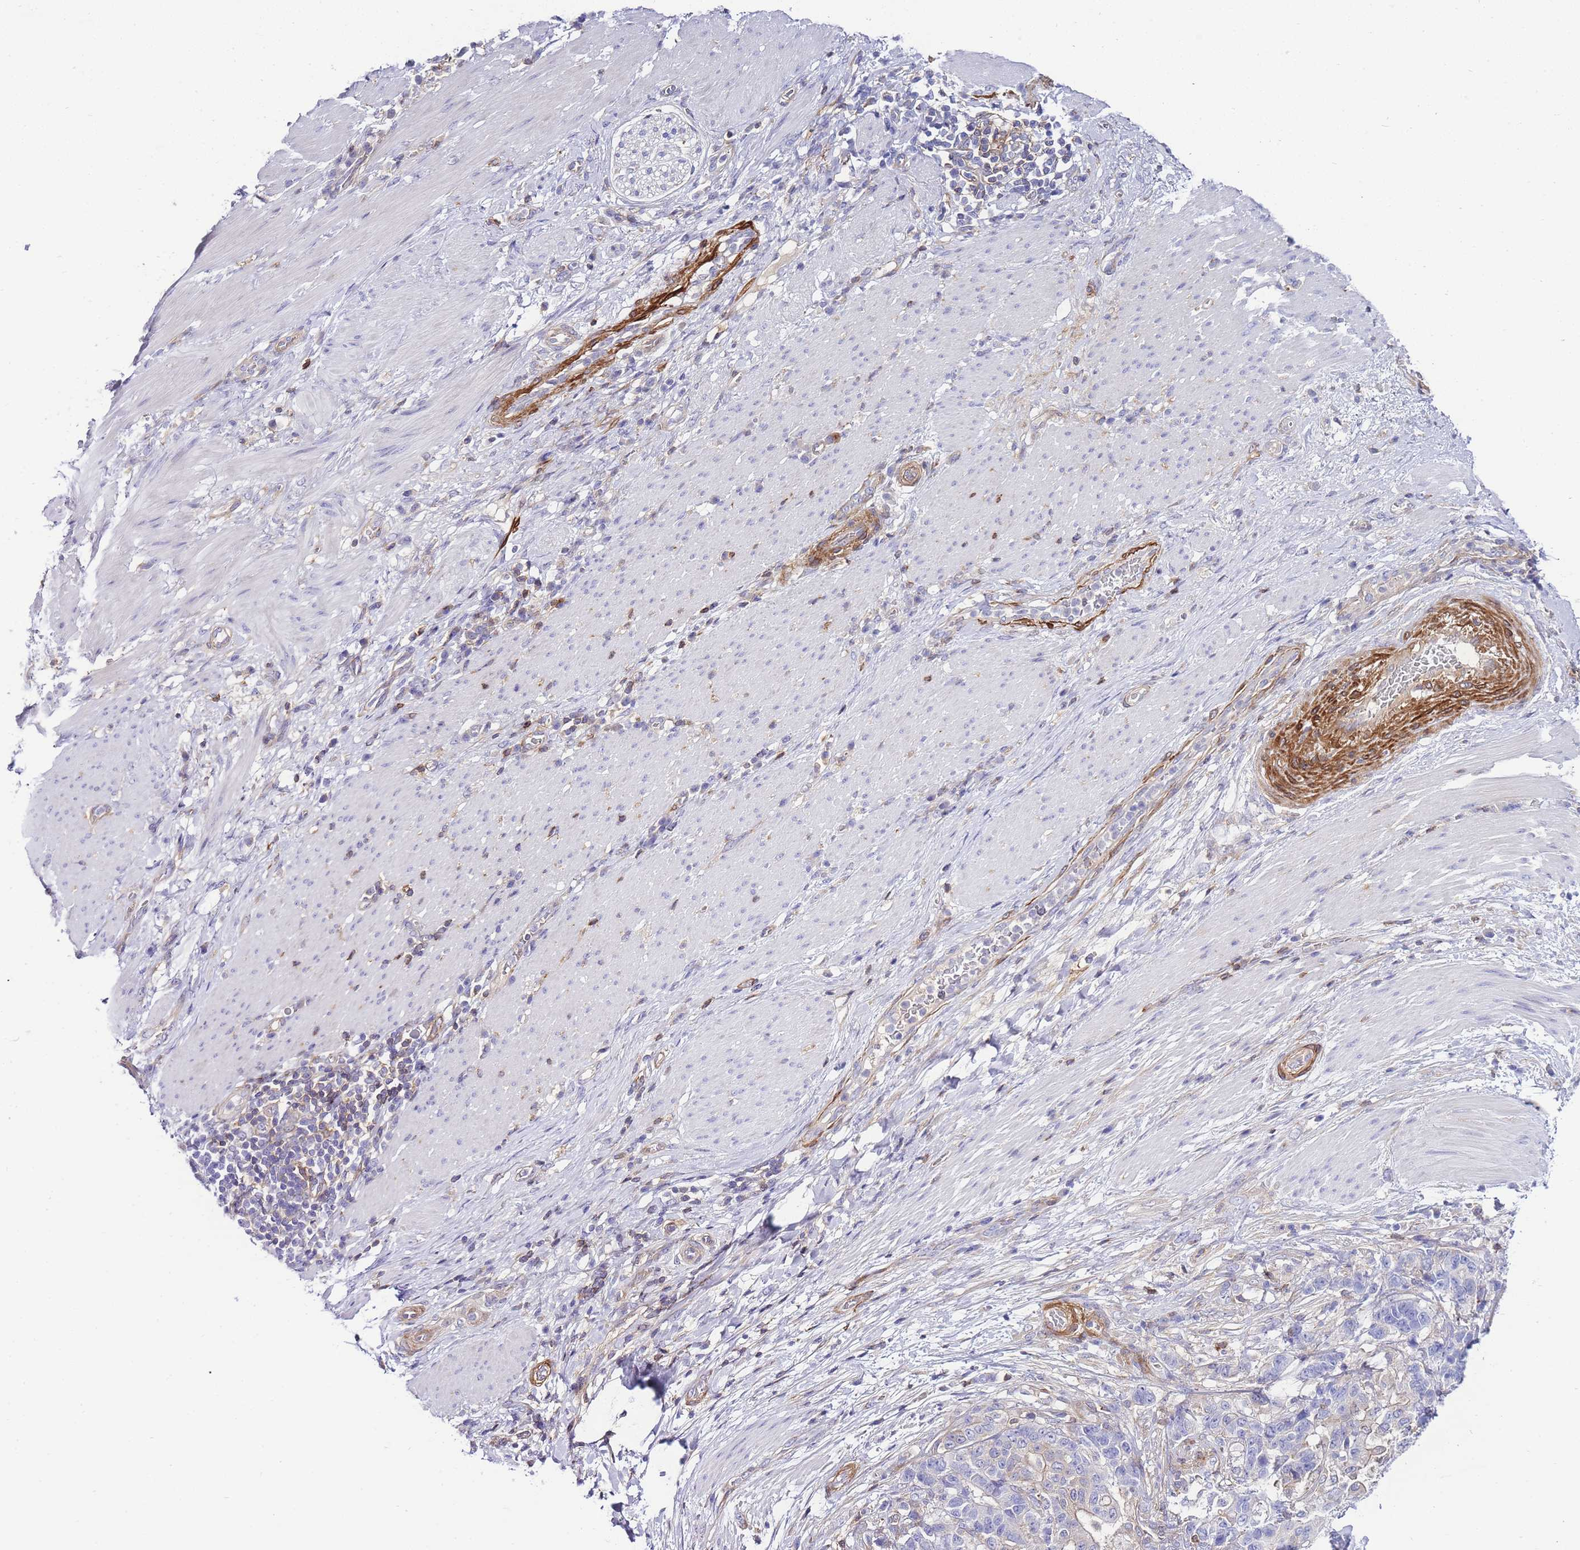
{"staining": {"intensity": "negative", "quantity": "none", "location": "none"}, "tissue": "stomach cancer", "cell_type": "Tumor cells", "image_type": "cancer", "snomed": [{"axis": "morphology", "description": "Normal tissue, NOS"}, {"axis": "morphology", "description": "Adenocarcinoma, NOS"}, {"axis": "topography", "description": "Stomach"}], "caption": "This is a photomicrograph of IHC staining of stomach adenocarcinoma, which shows no expression in tumor cells. (Stains: DAB (3,3'-diaminobenzidine) IHC with hematoxylin counter stain, Microscopy: brightfield microscopy at high magnification).", "gene": "FBN3", "patient": {"sex": "female", "age": 64}}